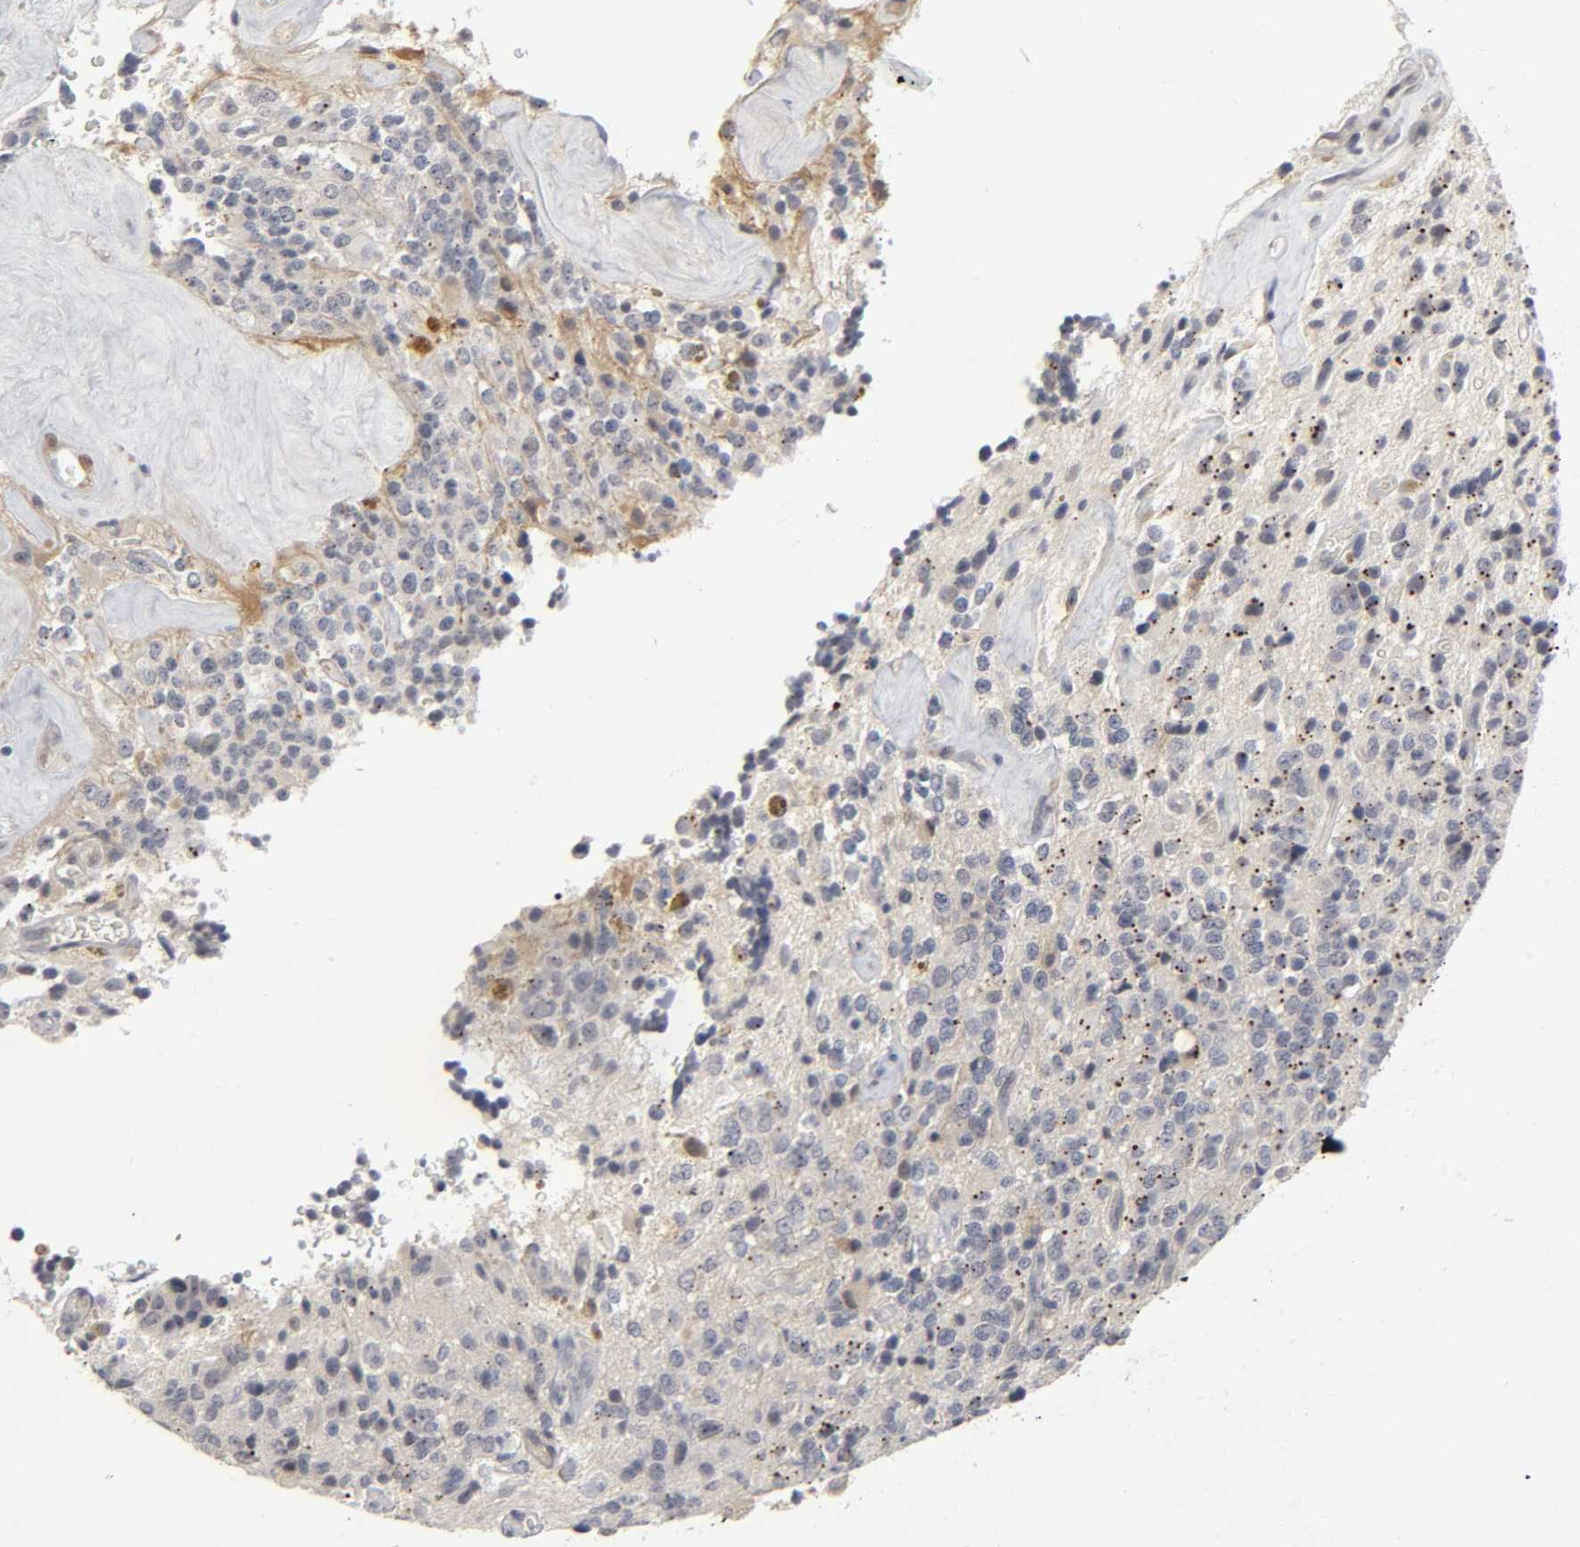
{"staining": {"intensity": "weak", "quantity": "<25%", "location": "cytoplasmic/membranous,nuclear"}, "tissue": "glioma", "cell_type": "Tumor cells", "image_type": "cancer", "snomed": [{"axis": "morphology", "description": "Glioma, malignant, High grade"}, {"axis": "topography", "description": "pancreas cauda"}], "caption": "Malignant glioma (high-grade) was stained to show a protein in brown. There is no significant staining in tumor cells. Brightfield microscopy of immunohistochemistry stained with DAB (3,3'-diaminobenzidine) (brown) and hematoxylin (blue), captured at high magnification.", "gene": "PDLIM3", "patient": {"sex": "male", "age": 60}}